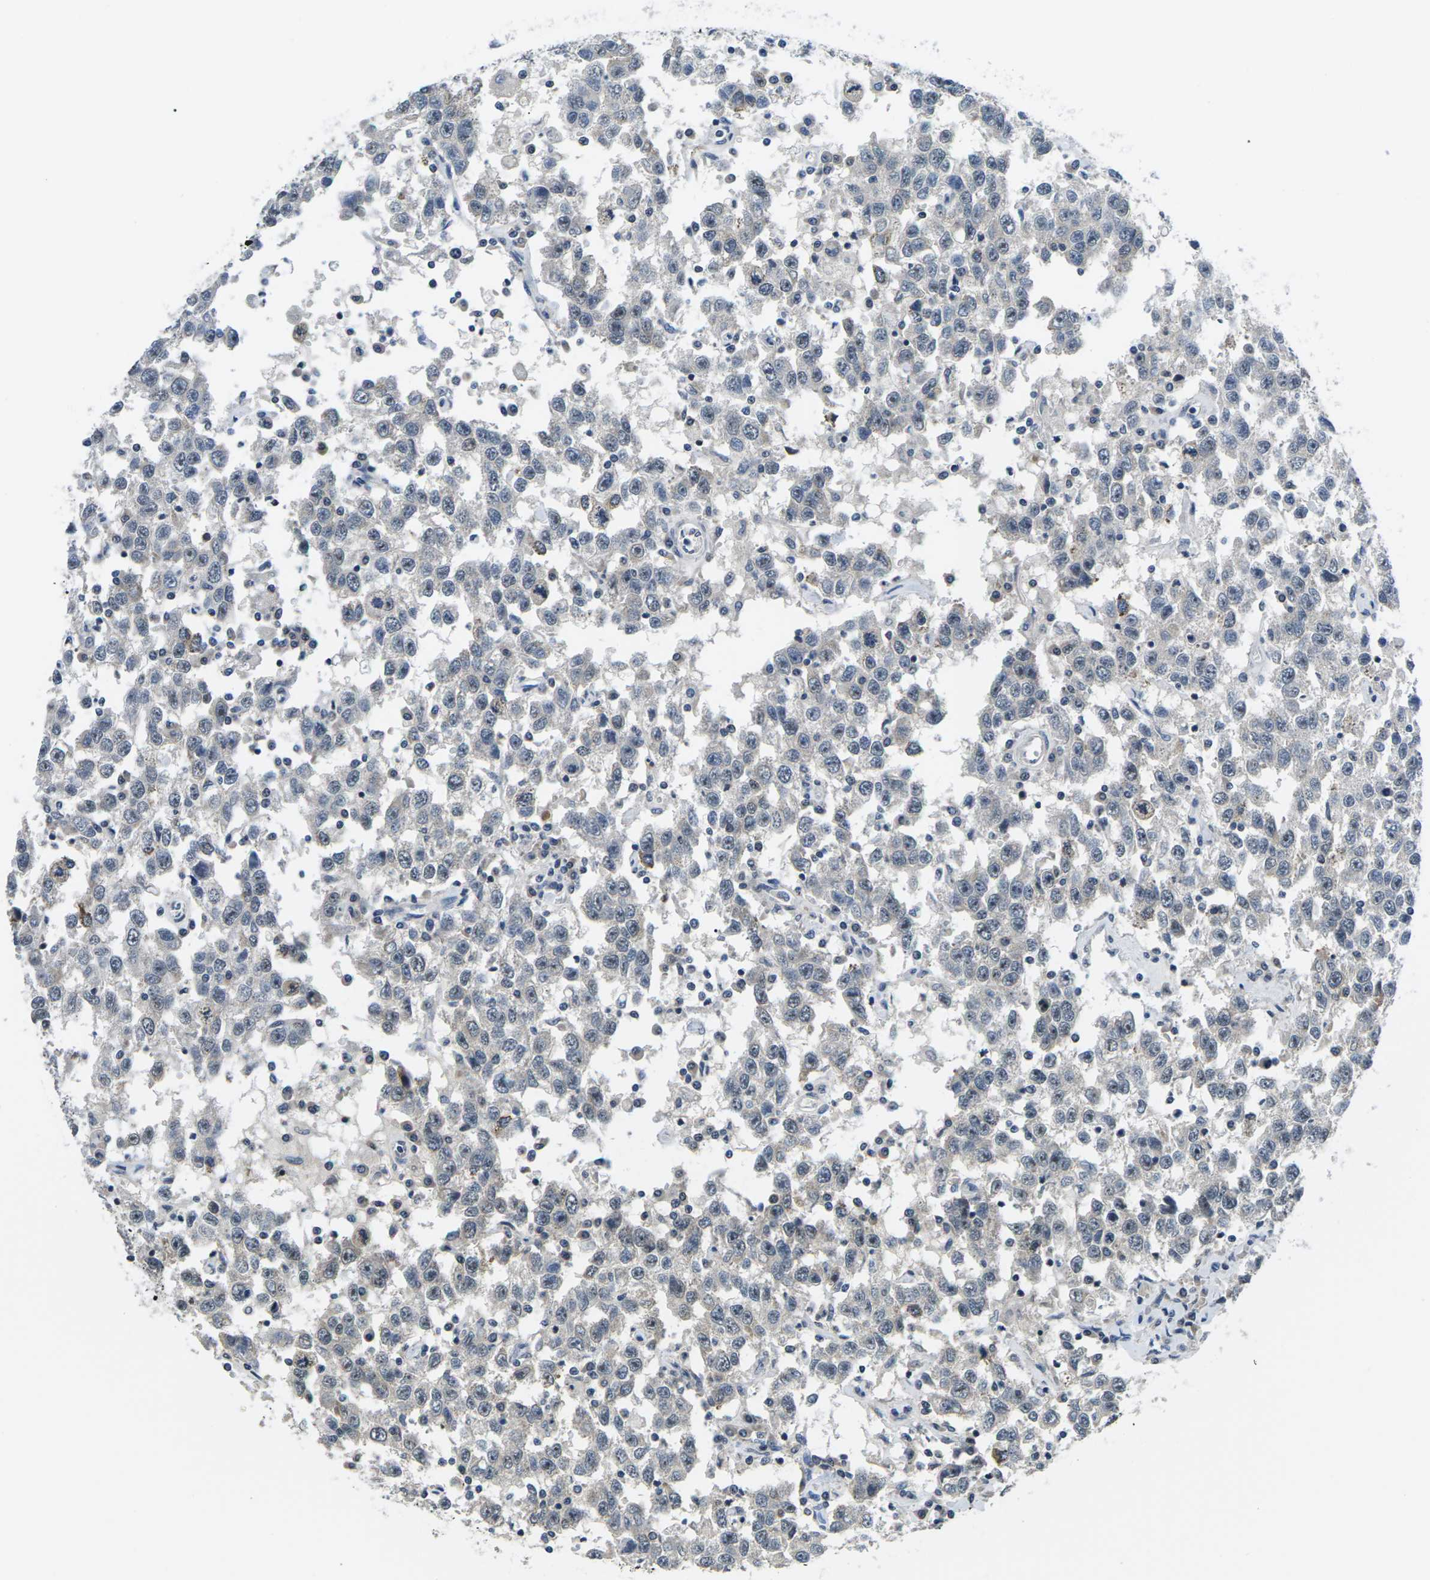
{"staining": {"intensity": "negative", "quantity": "none", "location": "none"}, "tissue": "testis cancer", "cell_type": "Tumor cells", "image_type": "cancer", "snomed": [{"axis": "morphology", "description": "Seminoma, NOS"}, {"axis": "topography", "description": "Testis"}], "caption": "Immunohistochemical staining of seminoma (testis) shows no significant expression in tumor cells. (Stains: DAB immunohistochemistry (IHC) with hematoxylin counter stain, Microscopy: brightfield microscopy at high magnification).", "gene": "NSRP1", "patient": {"sex": "male", "age": 41}}